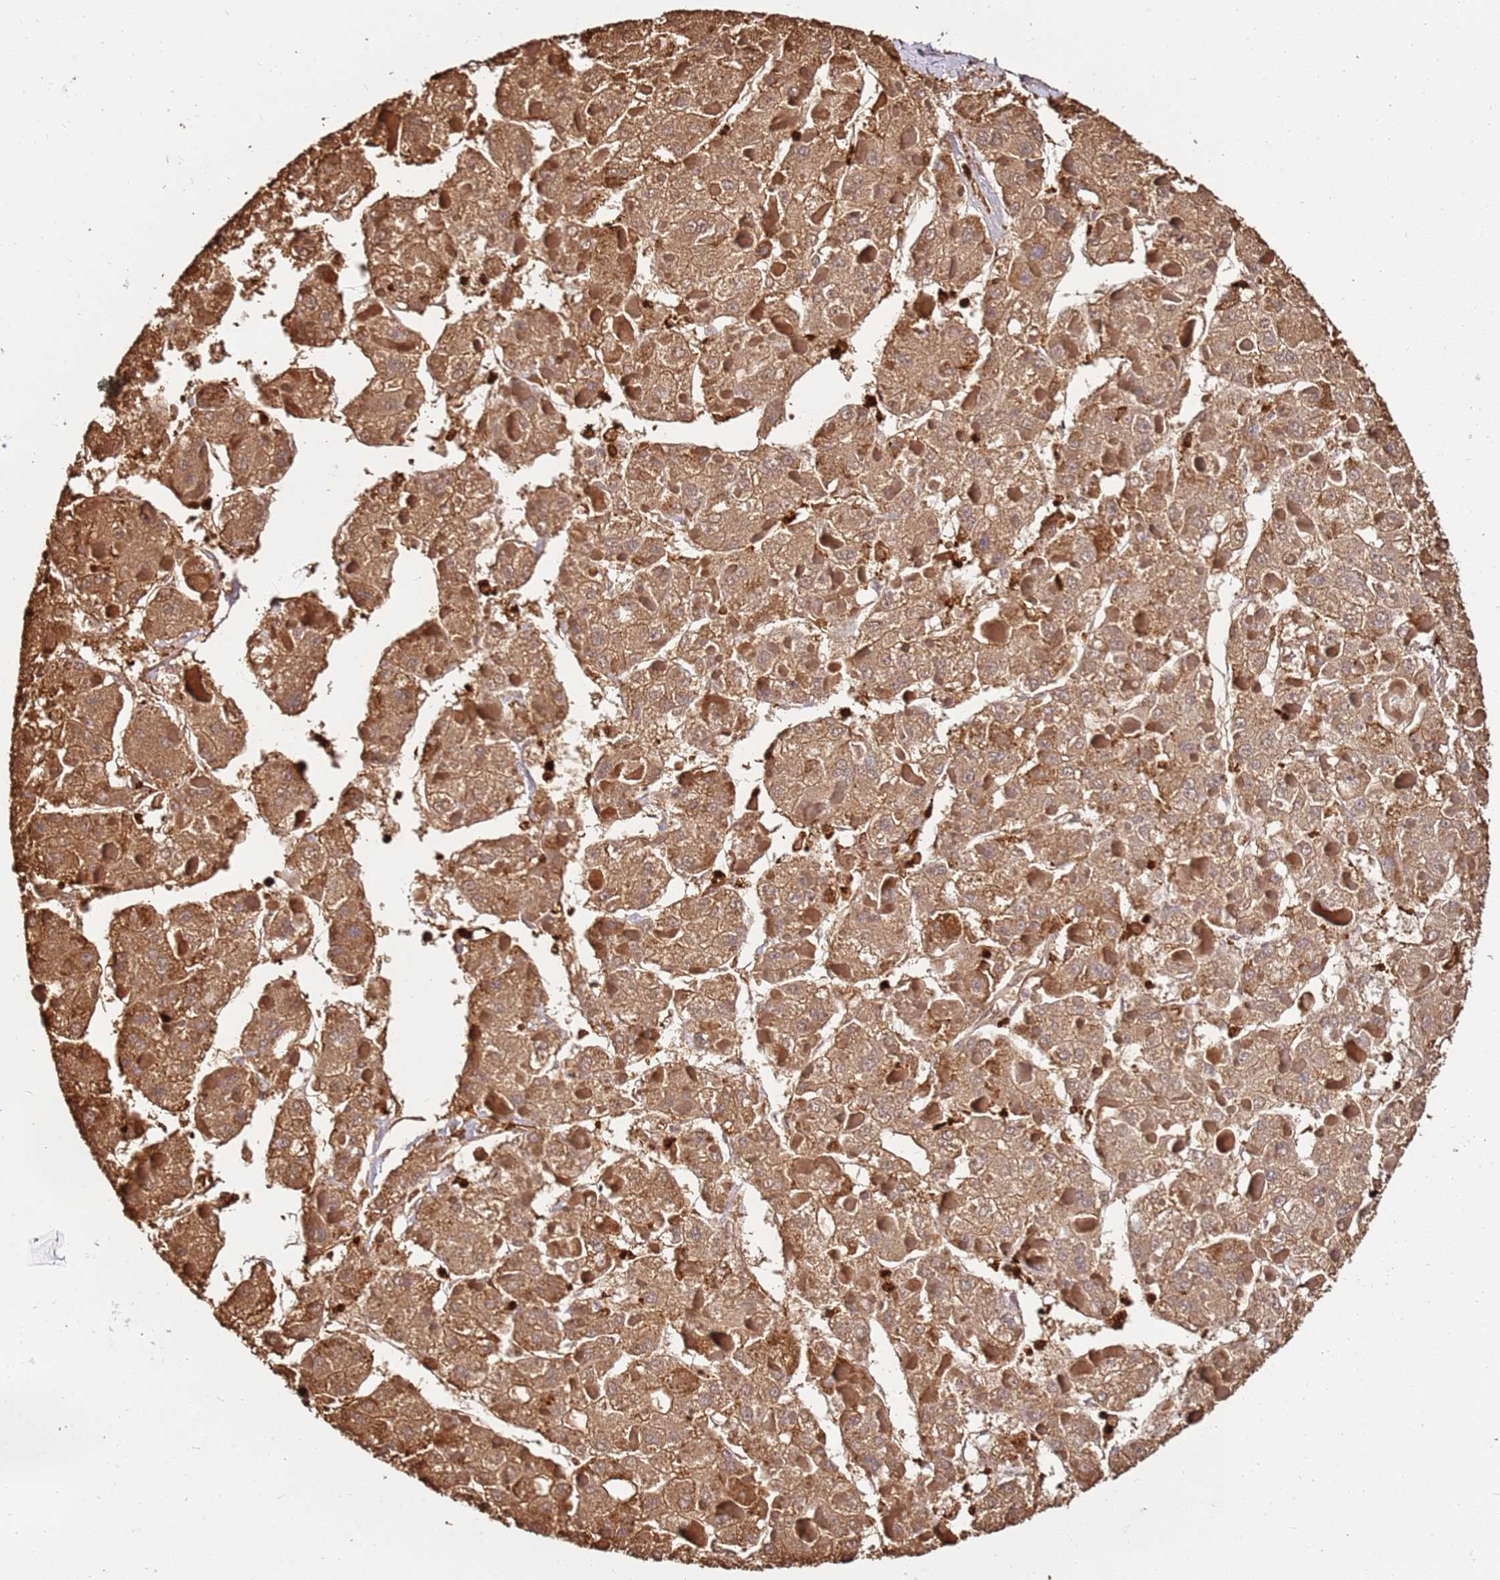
{"staining": {"intensity": "moderate", "quantity": ">75%", "location": "cytoplasmic/membranous"}, "tissue": "liver cancer", "cell_type": "Tumor cells", "image_type": "cancer", "snomed": [{"axis": "morphology", "description": "Carcinoma, Hepatocellular, NOS"}, {"axis": "topography", "description": "Liver"}], "caption": "An immunohistochemistry (IHC) photomicrograph of tumor tissue is shown. Protein staining in brown highlights moderate cytoplasmic/membranous positivity in liver cancer within tumor cells.", "gene": "CORO1A", "patient": {"sex": "female", "age": 73}}